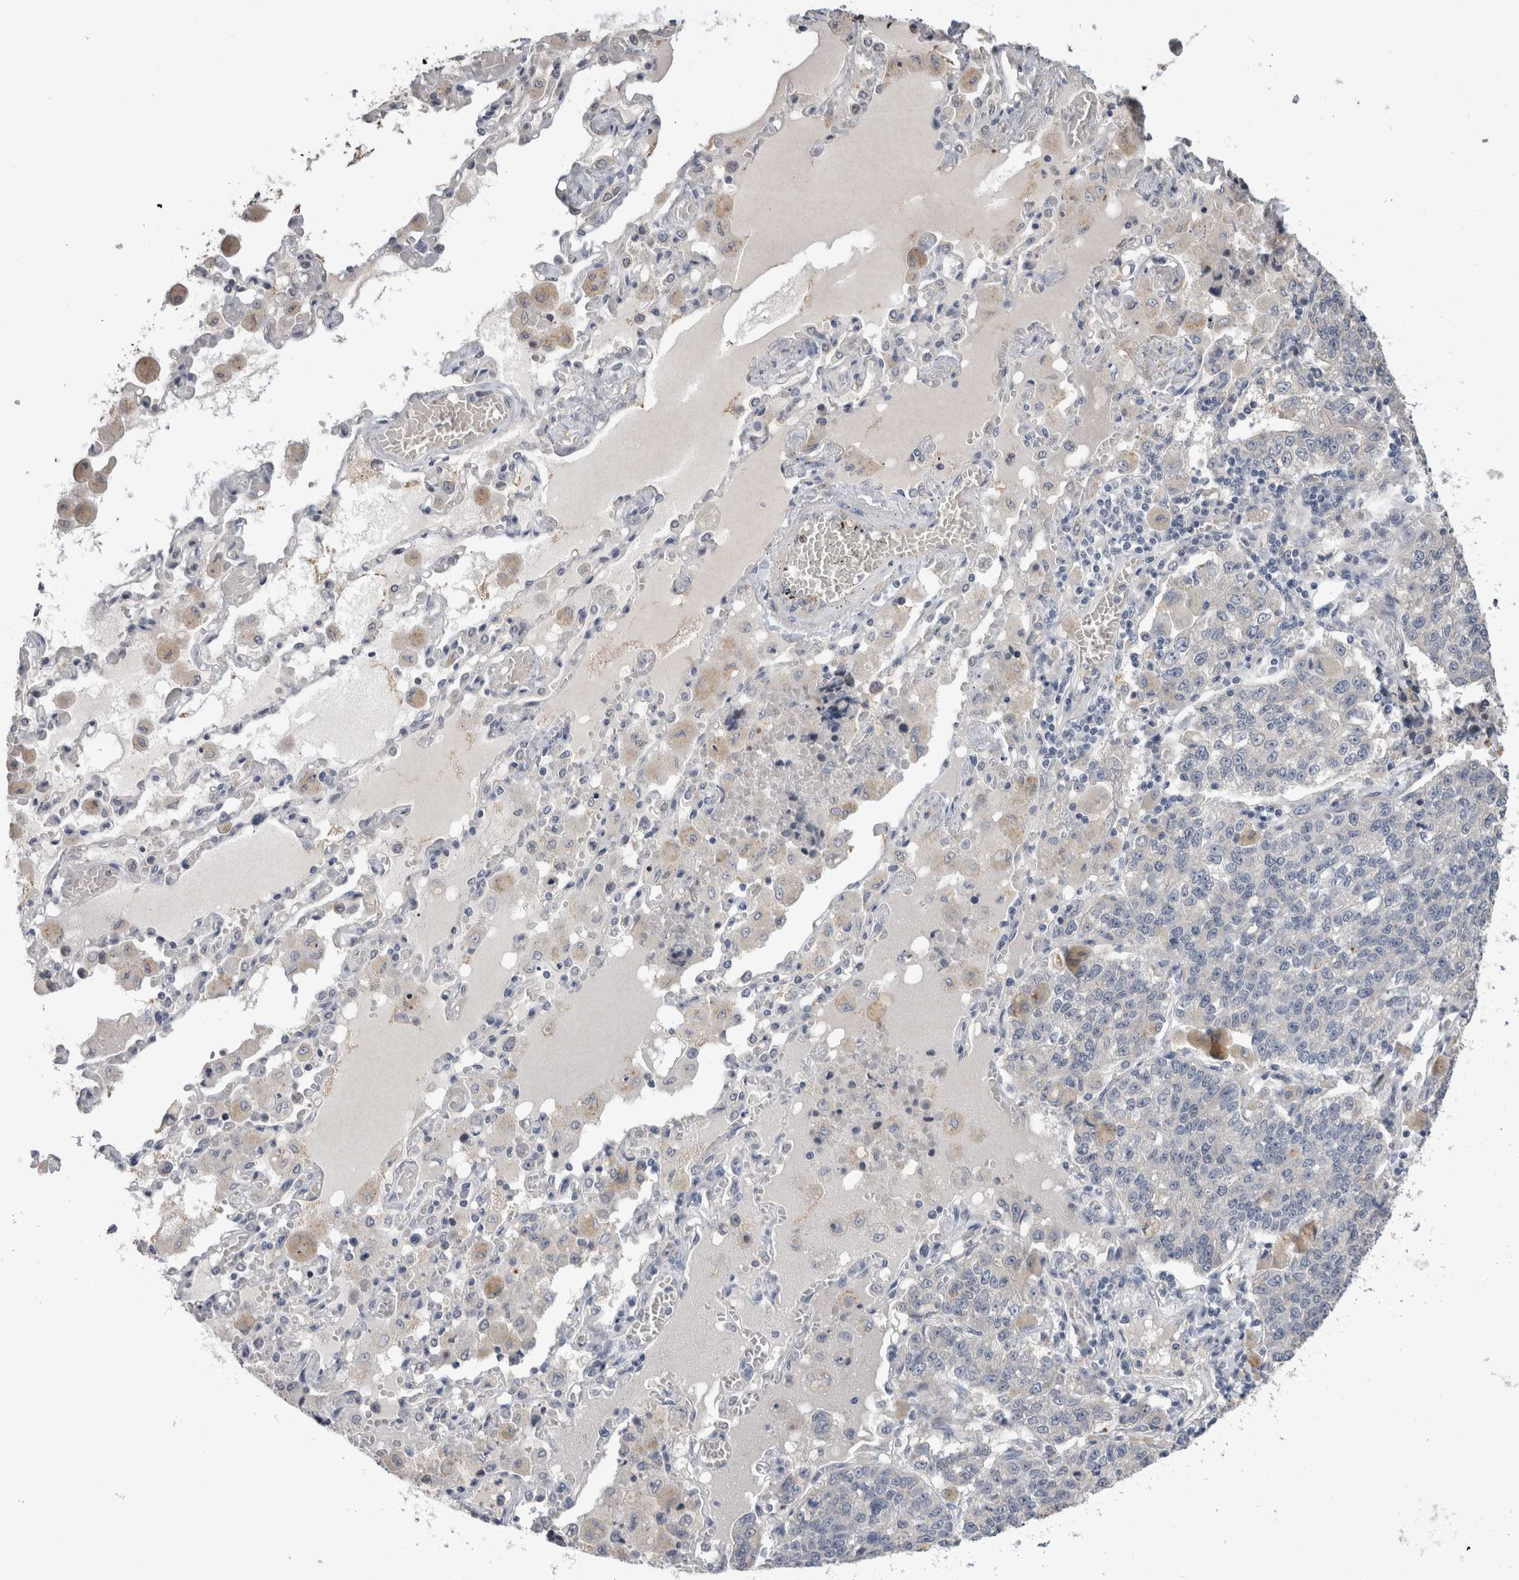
{"staining": {"intensity": "negative", "quantity": "none", "location": "none"}, "tissue": "lung cancer", "cell_type": "Tumor cells", "image_type": "cancer", "snomed": [{"axis": "morphology", "description": "Adenocarcinoma, NOS"}, {"axis": "topography", "description": "Lung"}], "caption": "Immunohistochemical staining of lung cancer (adenocarcinoma) displays no significant positivity in tumor cells.", "gene": "CRYBG1", "patient": {"sex": "male", "age": 49}}